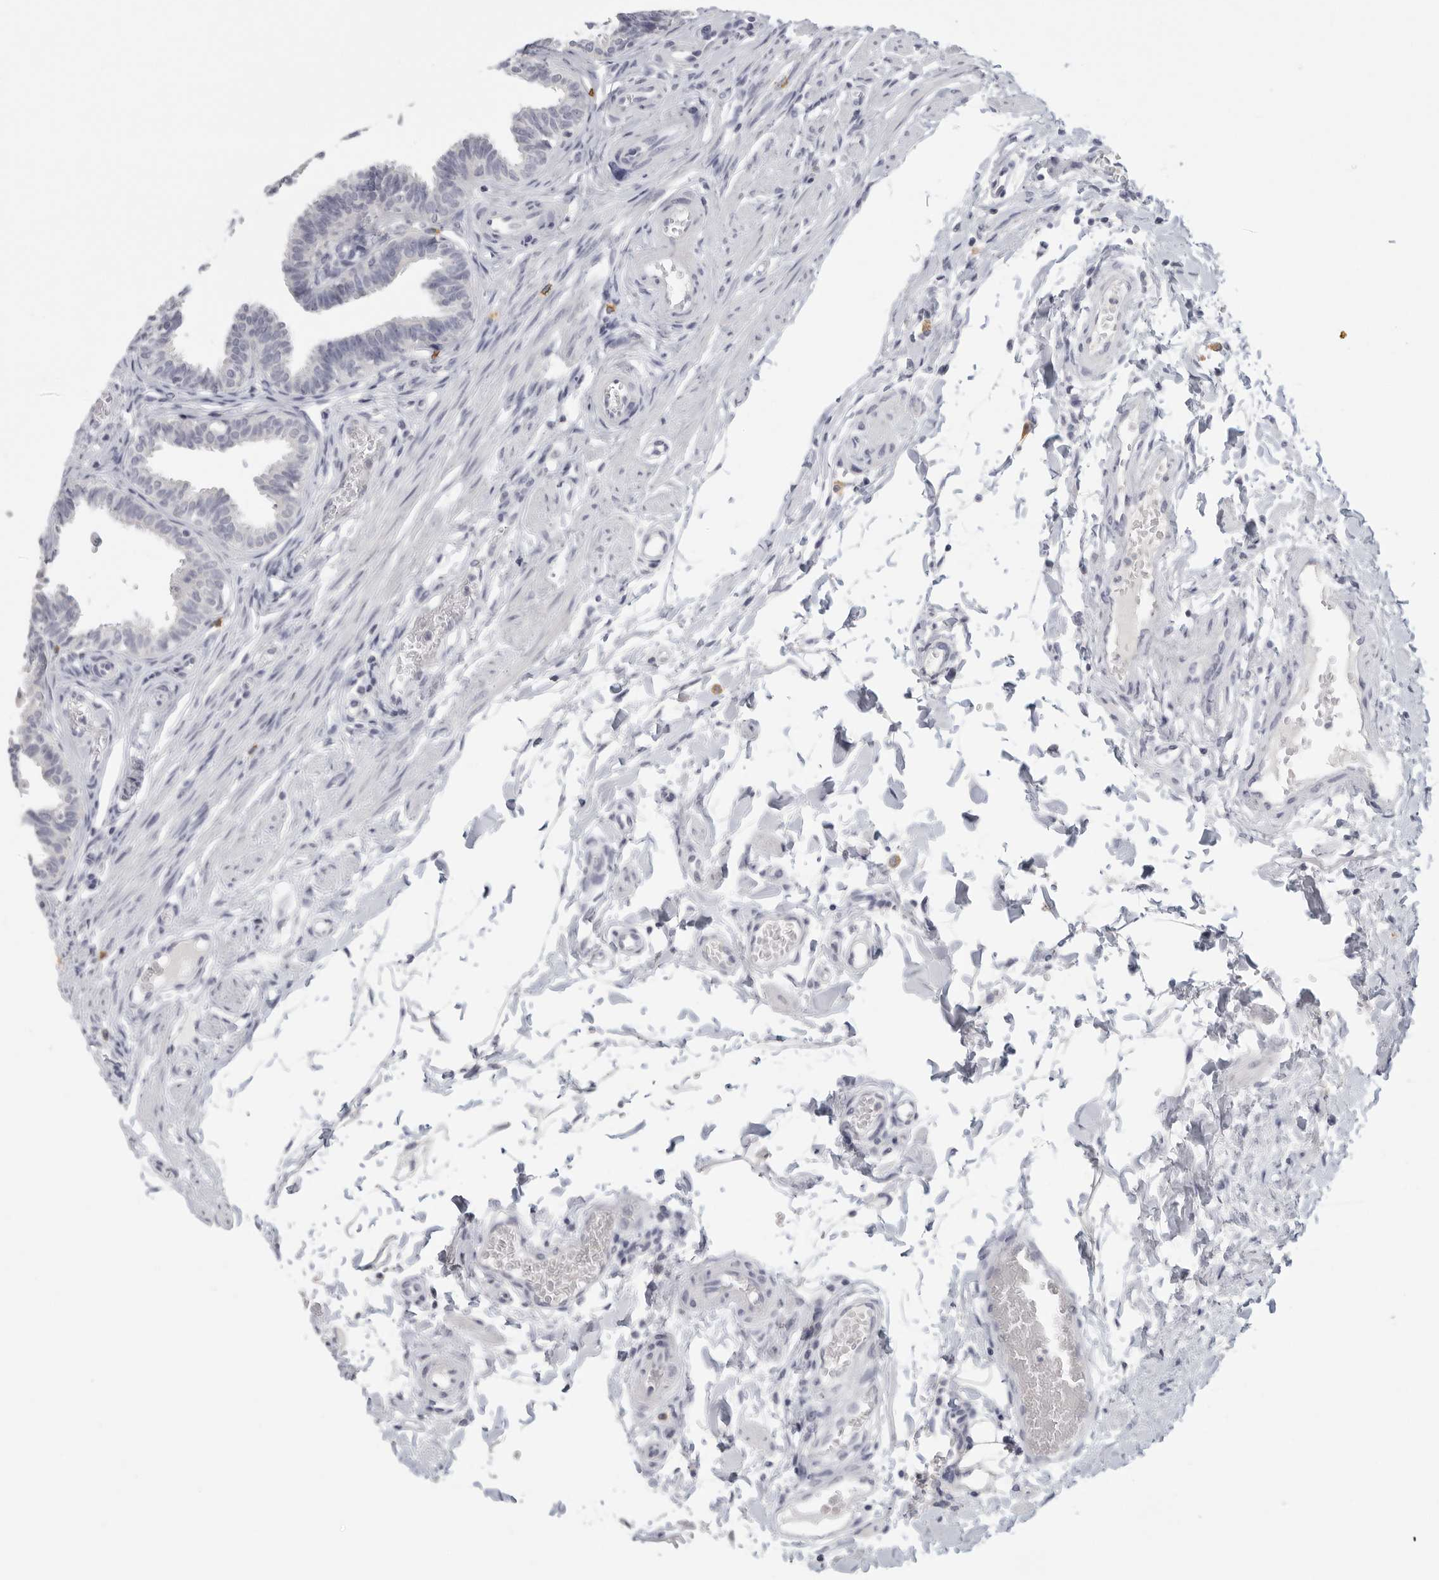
{"staining": {"intensity": "negative", "quantity": "none", "location": "none"}, "tissue": "fallopian tube", "cell_type": "Glandular cells", "image_type": "normal", "snomed": [{"axis": "morphology", "description": "Normal tissue, NOS"}, {"axis": "topography", "description": "Fallopian tube"}, {"axis": "topography", "description": "Ovary"}], "caption": "Immunohistochemical staining of benign human fallopian tube displays no significant expression in glandular cells. (DAB (3,3'-diaminobenzidine) immunohistochemistry (IHC), high magnification).", "gene": "DNAJC11", "patient": {"sex": "female", "age": 23}}